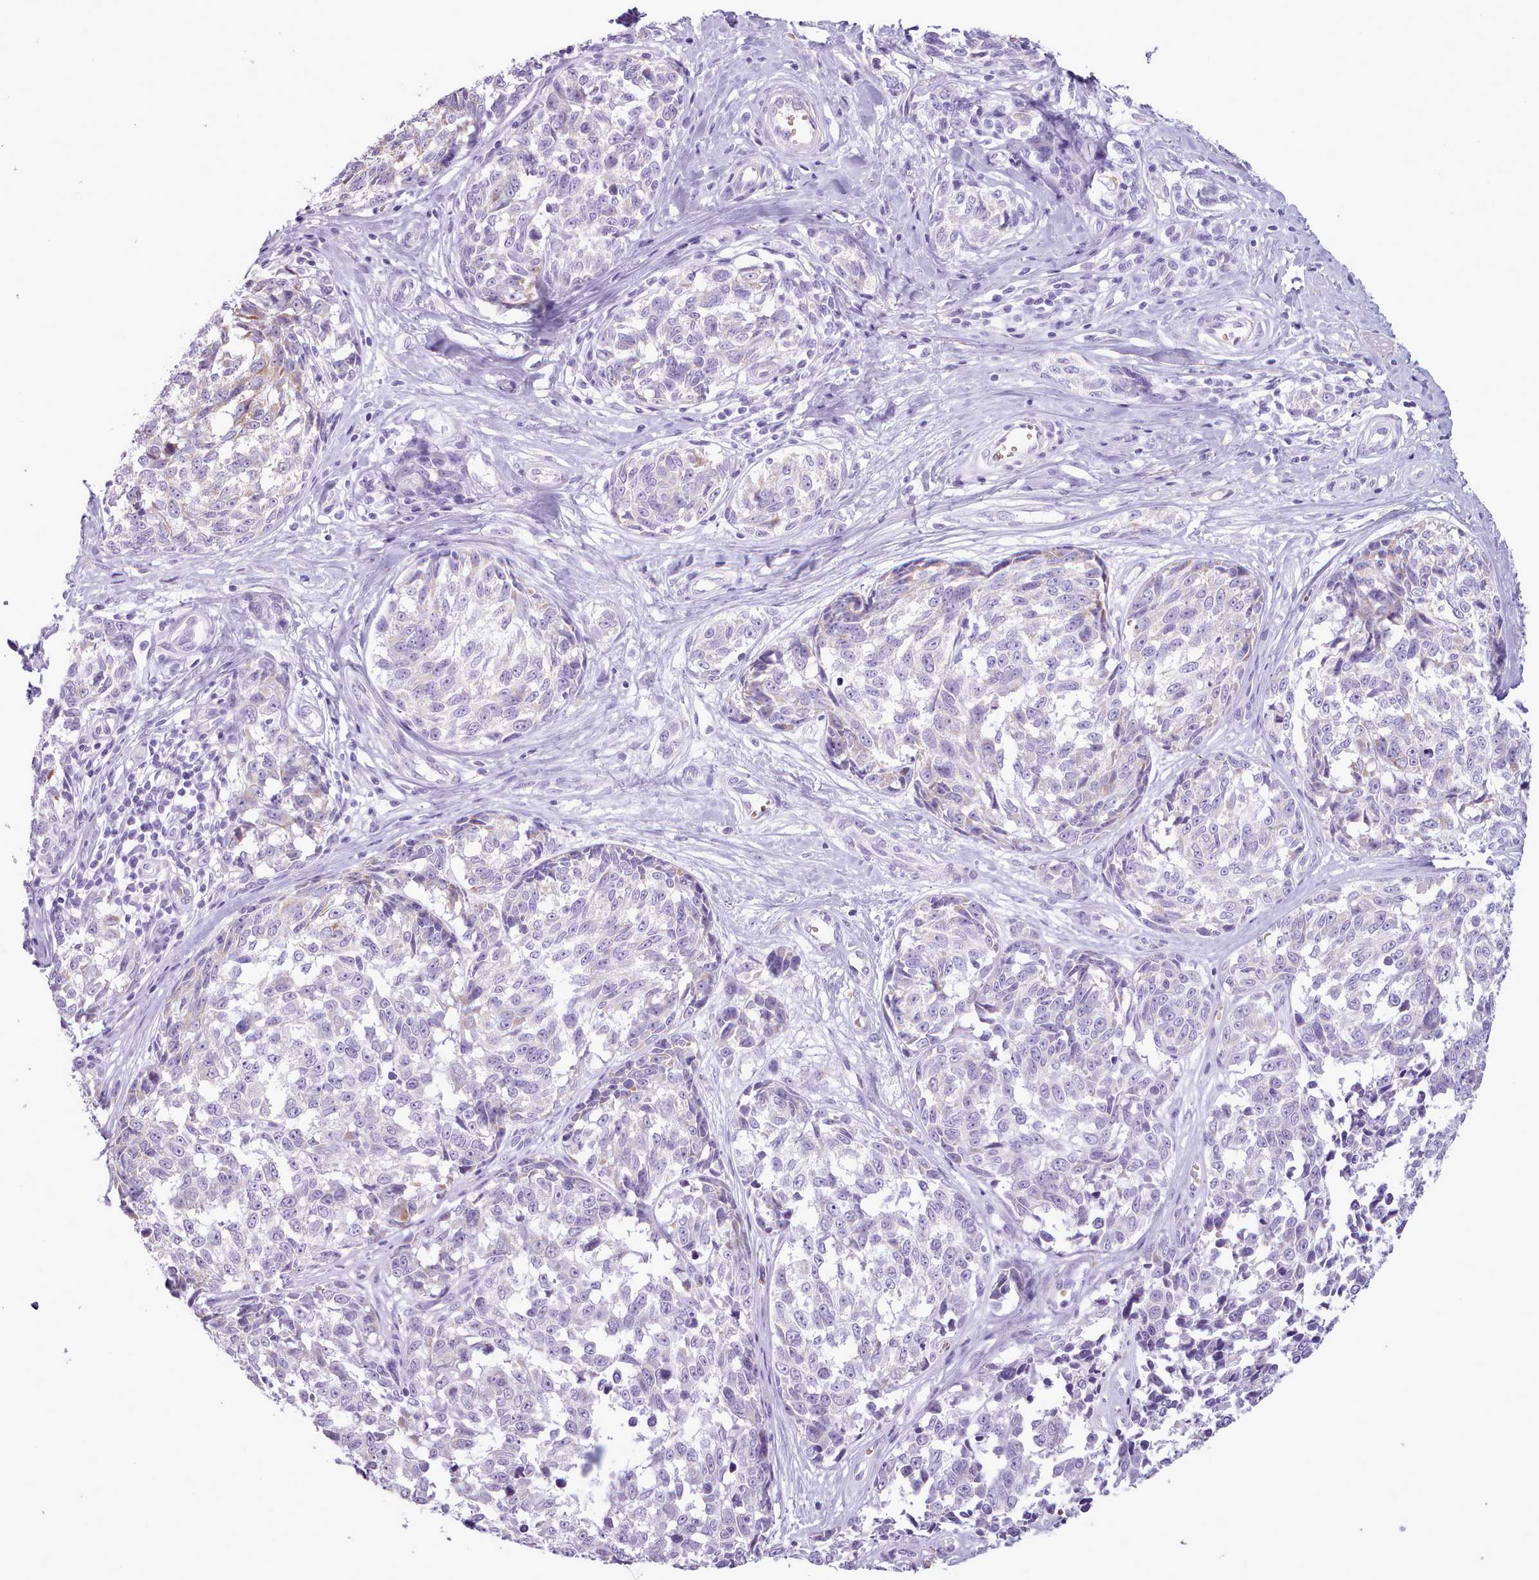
{"staining": {"intensity": "moderate", "quantity": "<25%", "location": "cytoplasmic/membranous"}, "tissue": "melanoma", "cell_type": "Tumor cells", "image_type": "cancer", "snomed": [{"axis": "morphology", "description": "Normal tissue, NOS"}, {"axis": "morphology", "description": "Malignant melanoma, NOS"}, {"axis": "topography", "description": "Skin"}], "caption": "IHC histopathology image of neoplastic tissue: melanoma stained using immunohistochemistry (IHC) demonstrates low levels of moderate protein expression localized specifically in the cytoplasmic/membranous of tumor cells, appearing as a cytoplasmic/membranous brown color.", "gene": "AK4", "patient": {"sex": "female", "age": 64}}